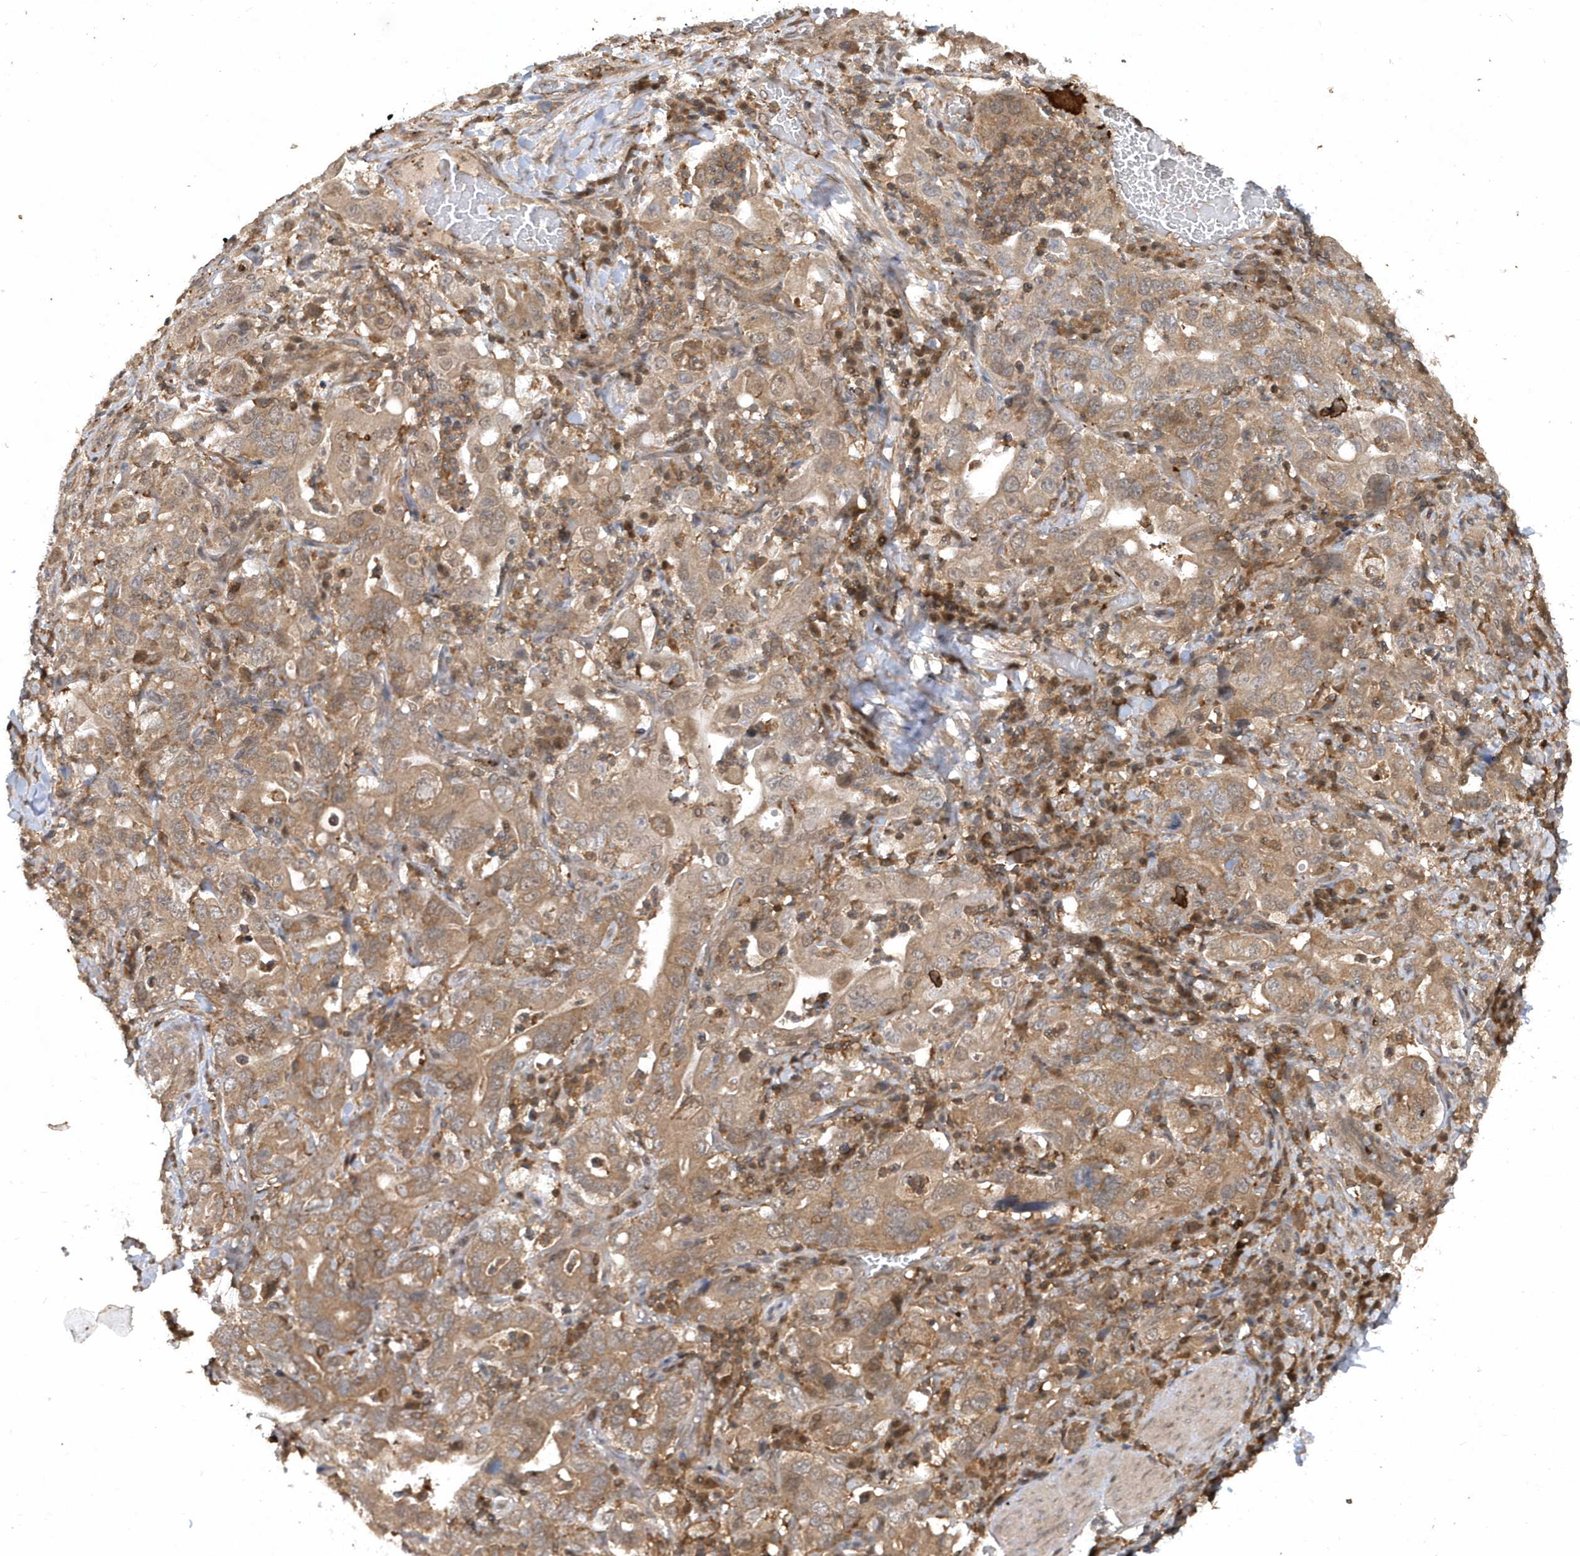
{"staining": {"intensity": "moderate", "quantity": ">75%", "location": "cytoplasmic/membranous"}, "tissue": "stomach cancer", "cell_type": "Tumor cells", "image_type": "cancer", "snomed": [{"axis": "morphology", "description": "Adenocarcinoma, NOS"}, {"axis": "topography", "description": "Stomach, upper"}], "caption": "Moderate cytoplasmic/membranous expression is present in about >75% of tumor cells in stomach cancer (adenocarcinoma). The staining is performed using DAB brown chromogen to label protein expression. The nuclei are counter-stained blue using hematoxylin.", "gene": "ACYP1", "patient": {"sex": "male", "age": 62}}